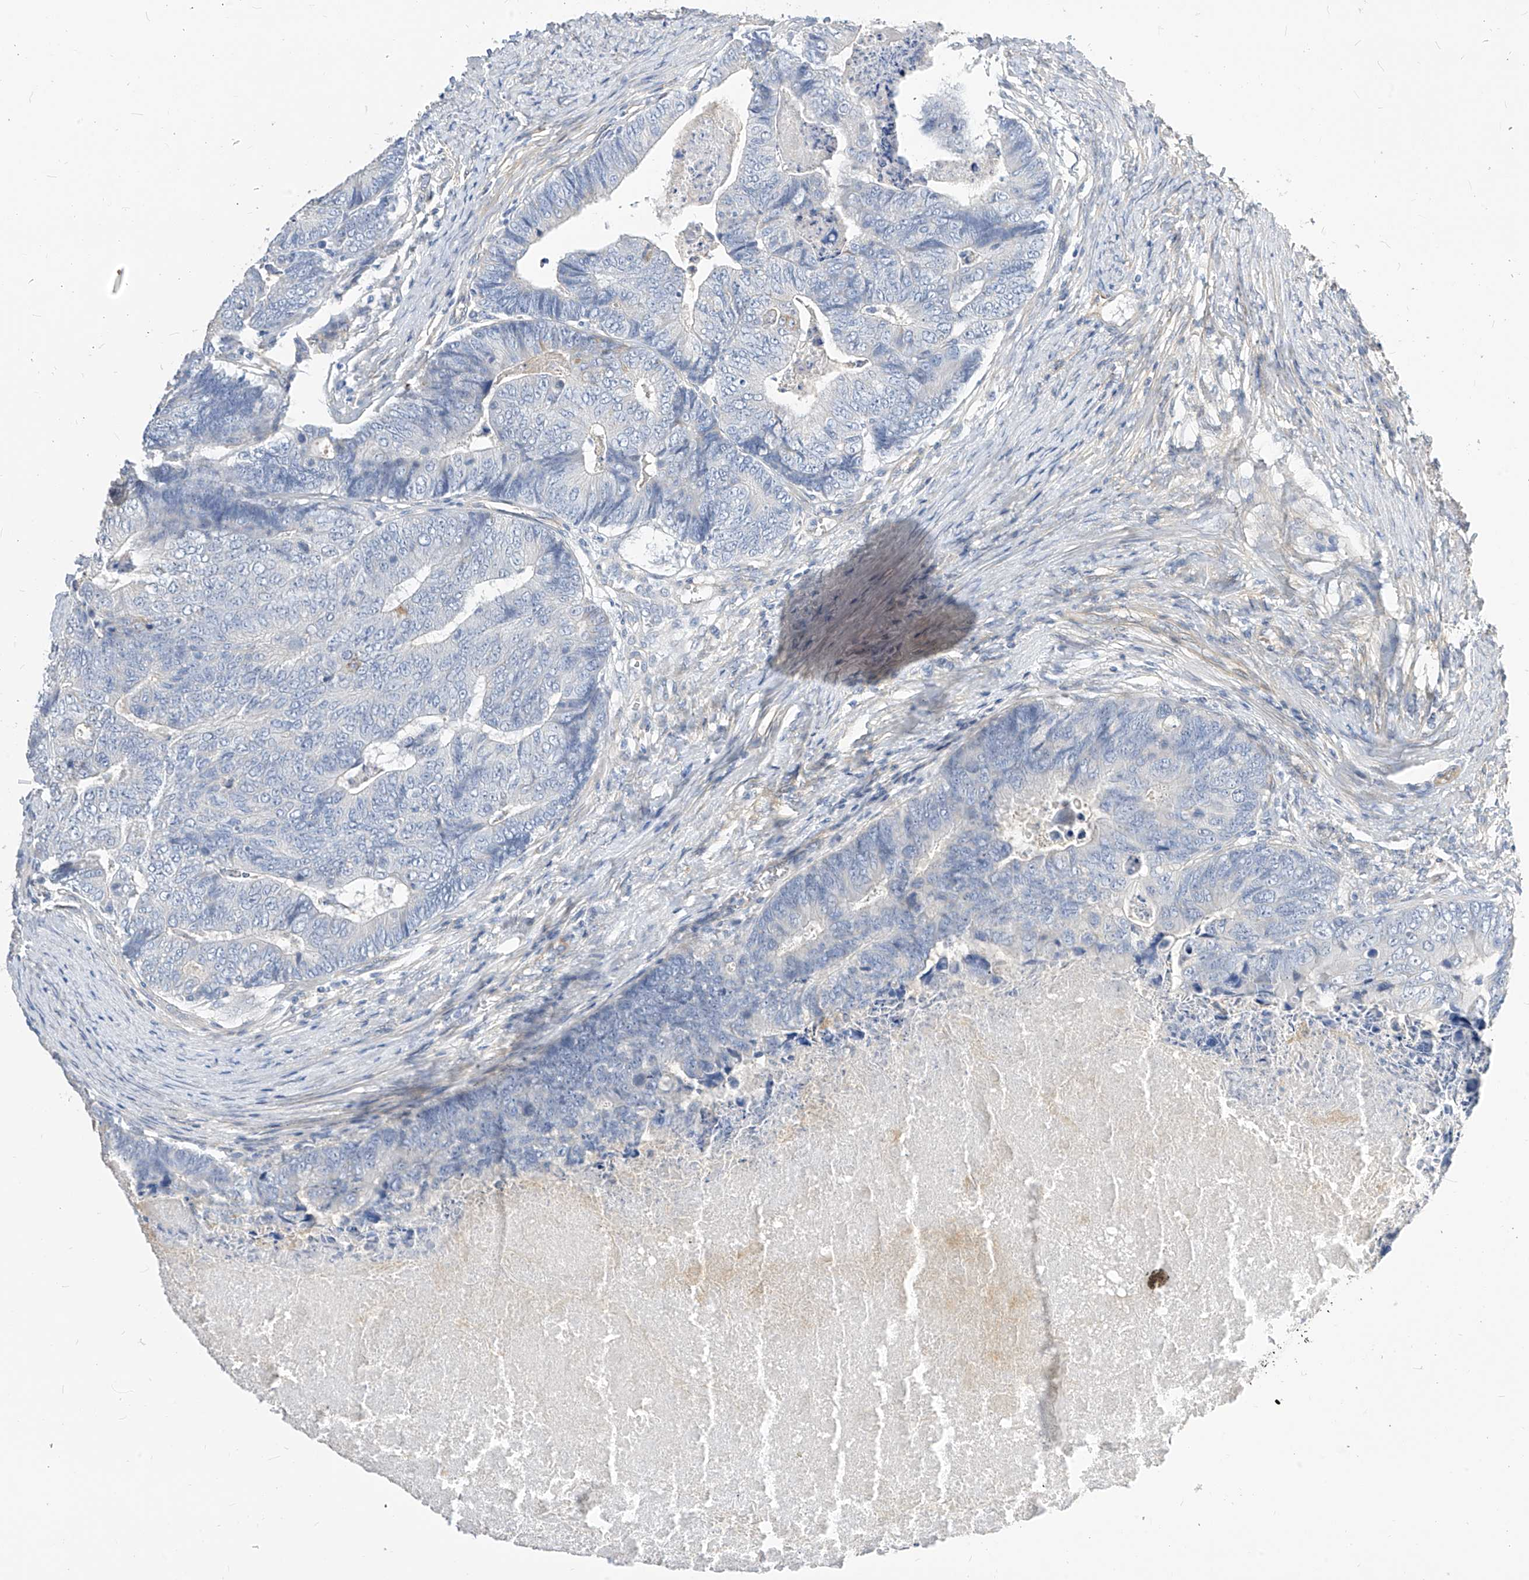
{"staining": {"intensity": "negative", "quantity": "none", "location": "none"}, "tissue": "colorectal cancer", "cell_type": "Tumor cells", "image_type": "cancer", "snomed": [{"axis": "morphology", "description": "Adenocarcinoma, NOS"}, {"axis": "topography", "description": "Colon"}], "caption": "IHC of colorectal adenocarcinoma exhibits no staining in tumor cells.", "gene": "SCGB2A1", "patient": {"sex": "female", "age": 67}}